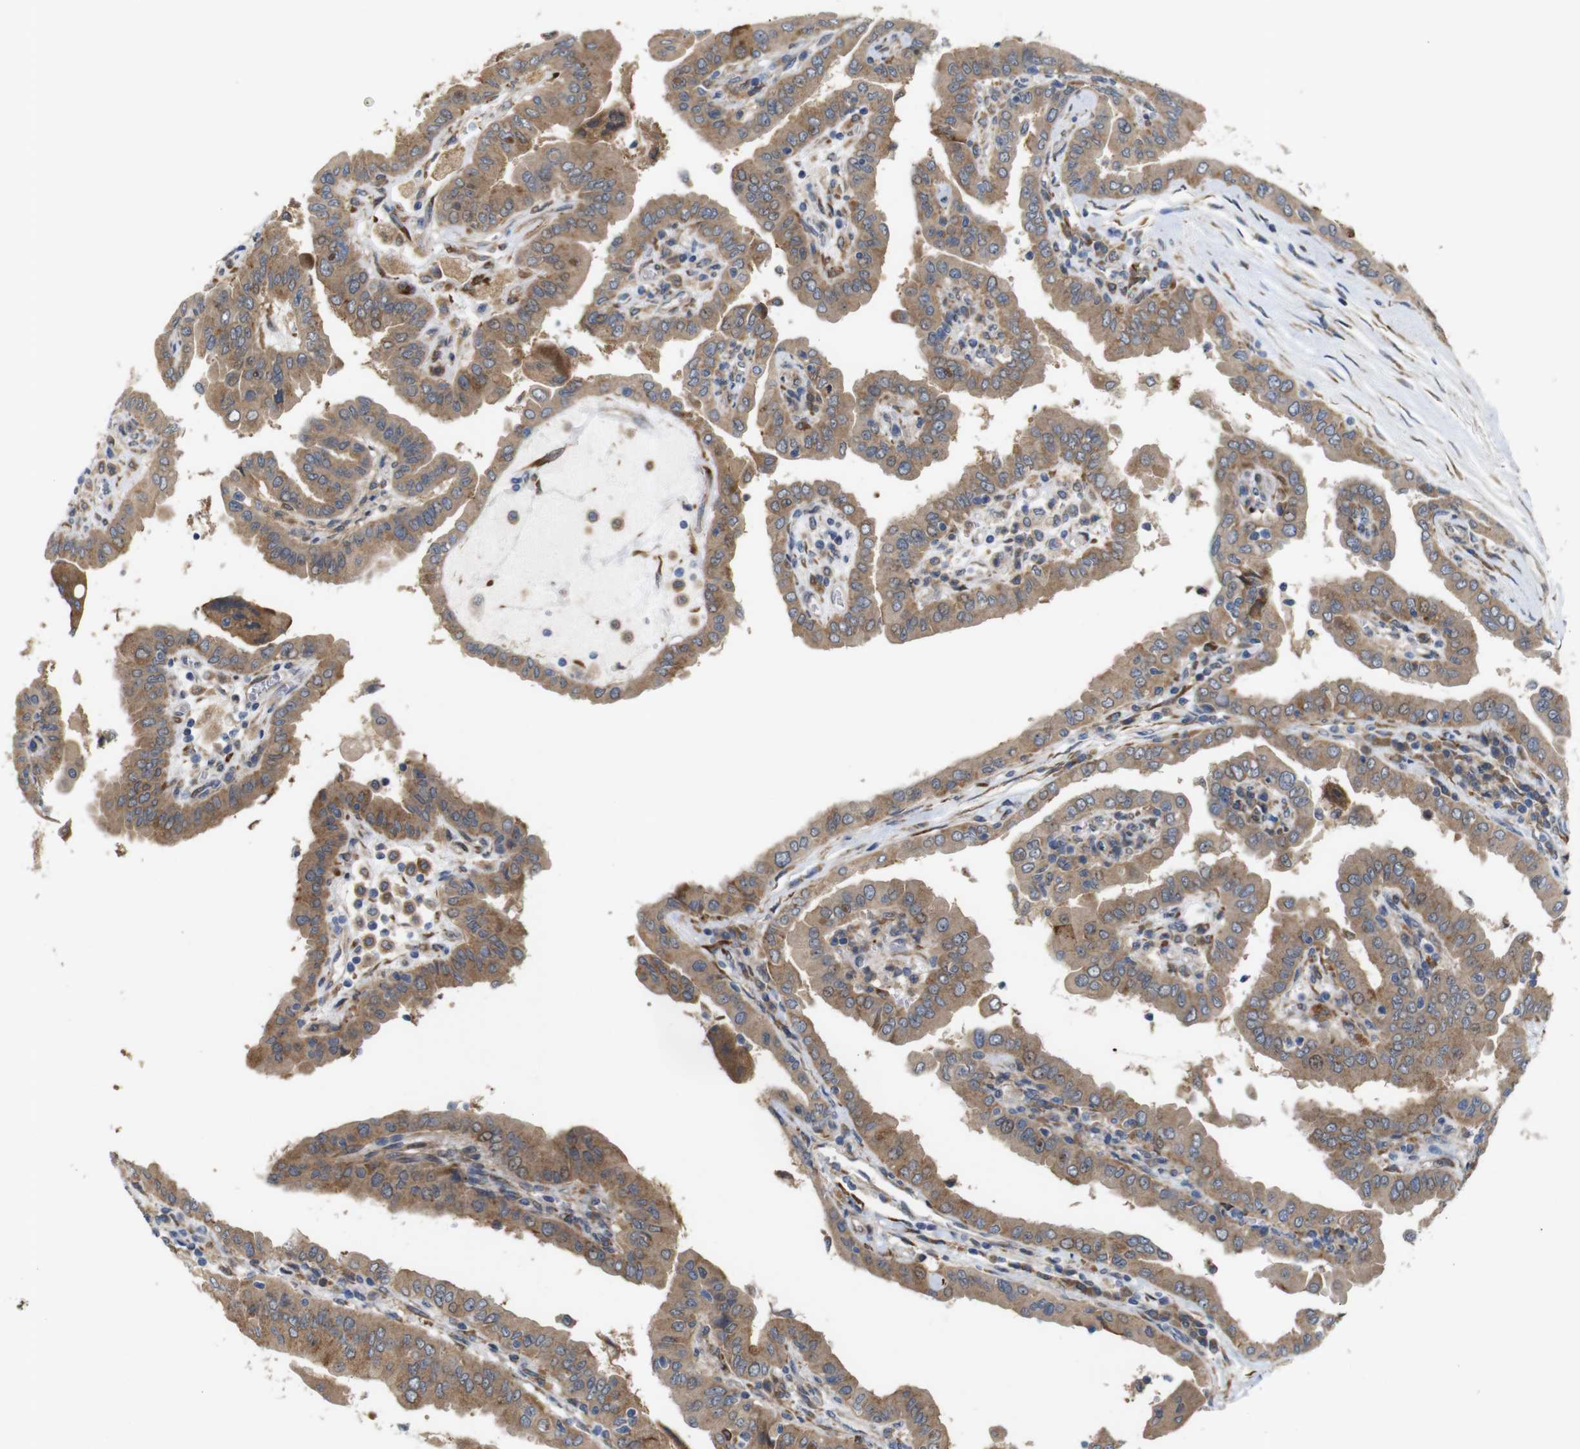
{"staining": {"intensity": "moderate", "quantity": ">75%", "location": "cytoplasmic/membranous"}, "tissue": "thyroid cancer", "cell_type": "Tumor cells", "image_type": "cancer", "snomed": [{"axis": "morphology", "description": "Papillary adenocarcinoma, NOS"}, {"axis": "topography", "description": "Thyroid gland"}], "caption": "Tumor cells reveal medium levels of moderate cytoplasmic/membranous expression in approximately >75% of cells in thyroid cancer (papillary adenocarcinoma).", "gene": "P3H2", "patient": {"sex": "male", "age": 33}}